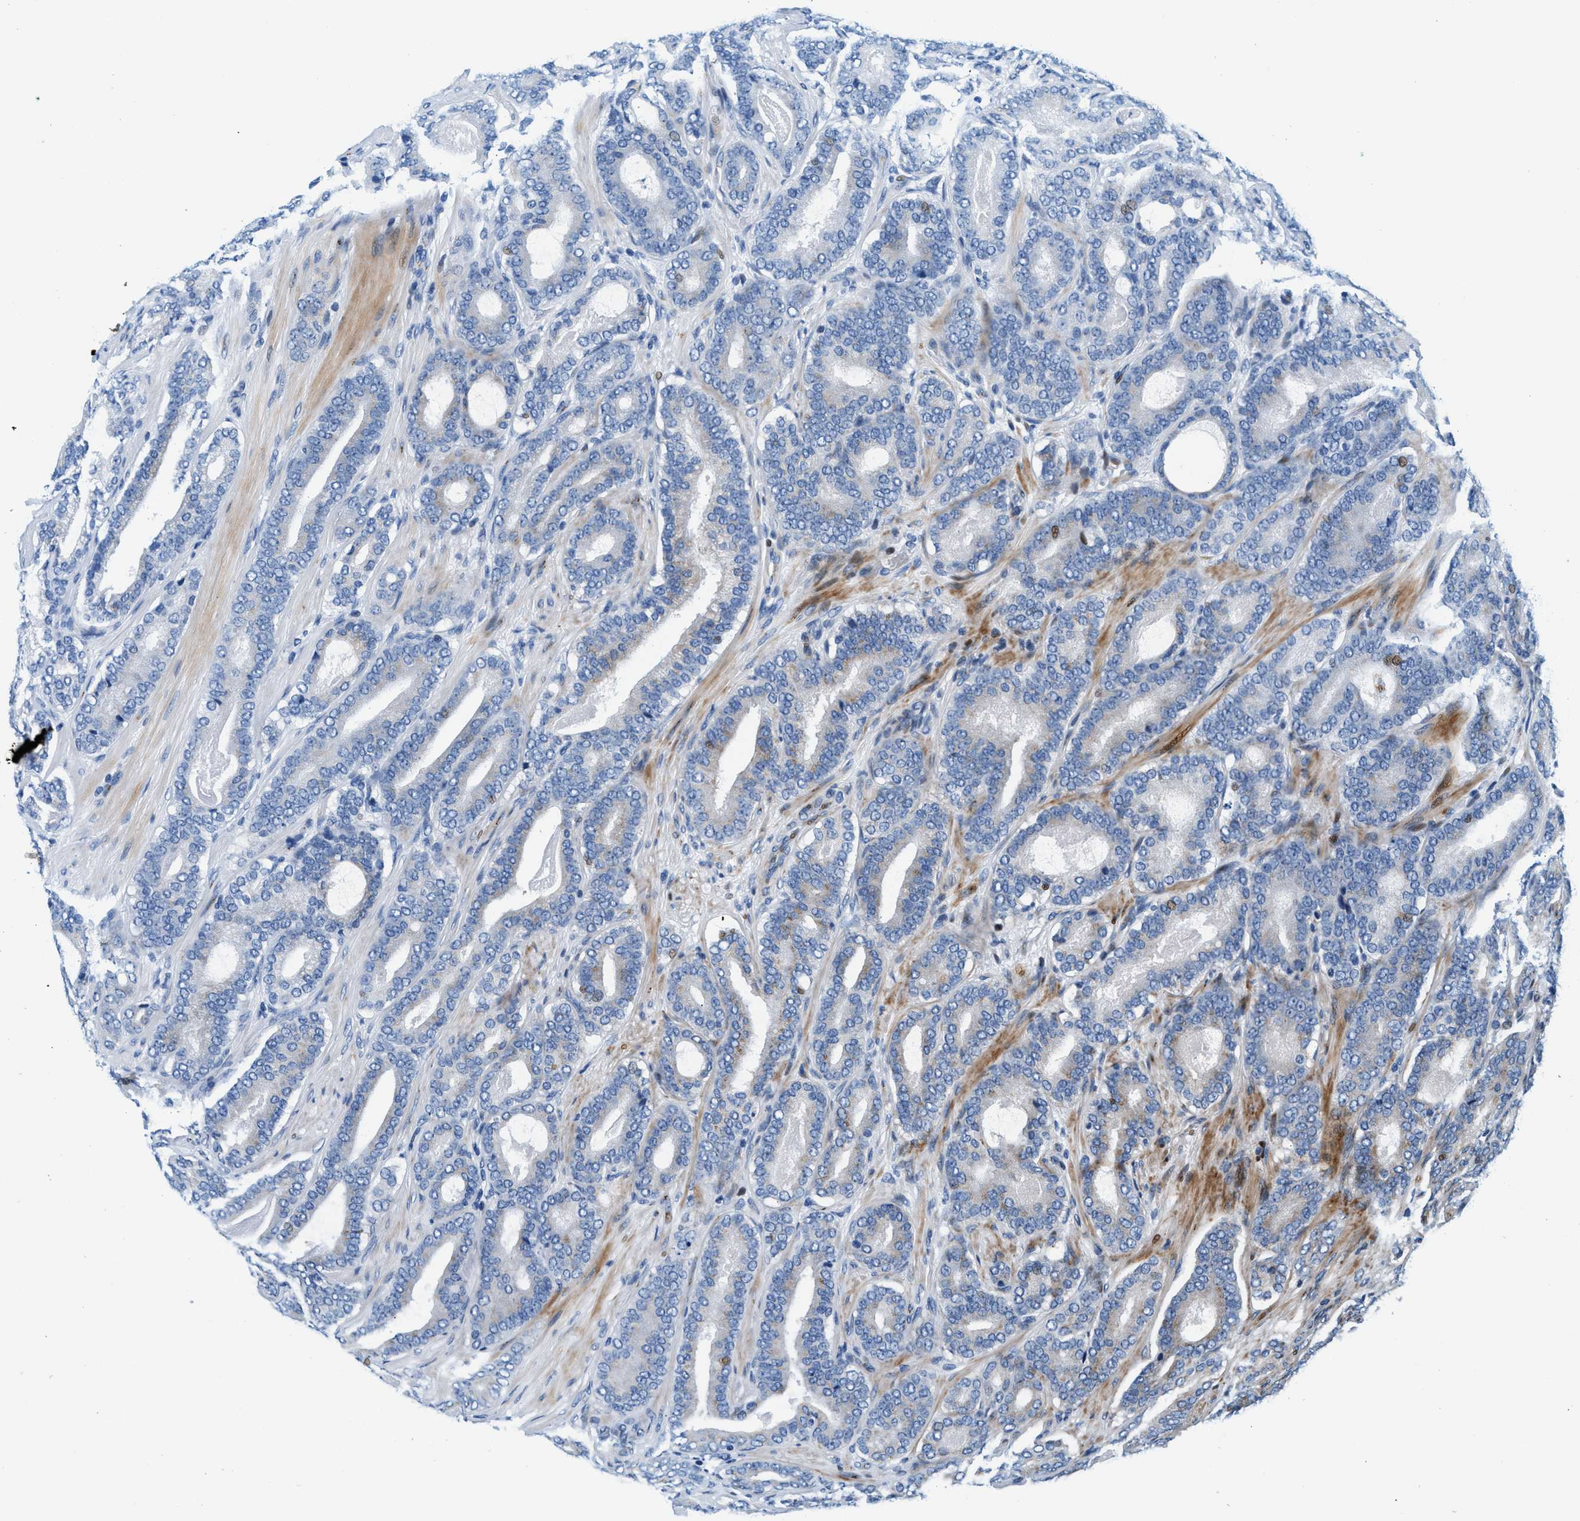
{"staining": {"intensity": "moderate", "quantity": "<25%", "location": "nuclear"}, "tissue": "prostate cancer", "cell_type": "Tumor cells", "image_type": "cancer", "snomed": [{"axis": "morphology", "description": "Adenocarcinoma, High grade"}, {"axis": "topography", "description": "Prostate"}], "caption": "Immunohistochemistry (IHC) of human adenocarcinoma (high-grade) (prostate) demonstrates low levels of moderate nuclear expression in approximately <25% of tumor cells.", "gene": "VPS53", "patient": {"sex": "male", "age": 60}}